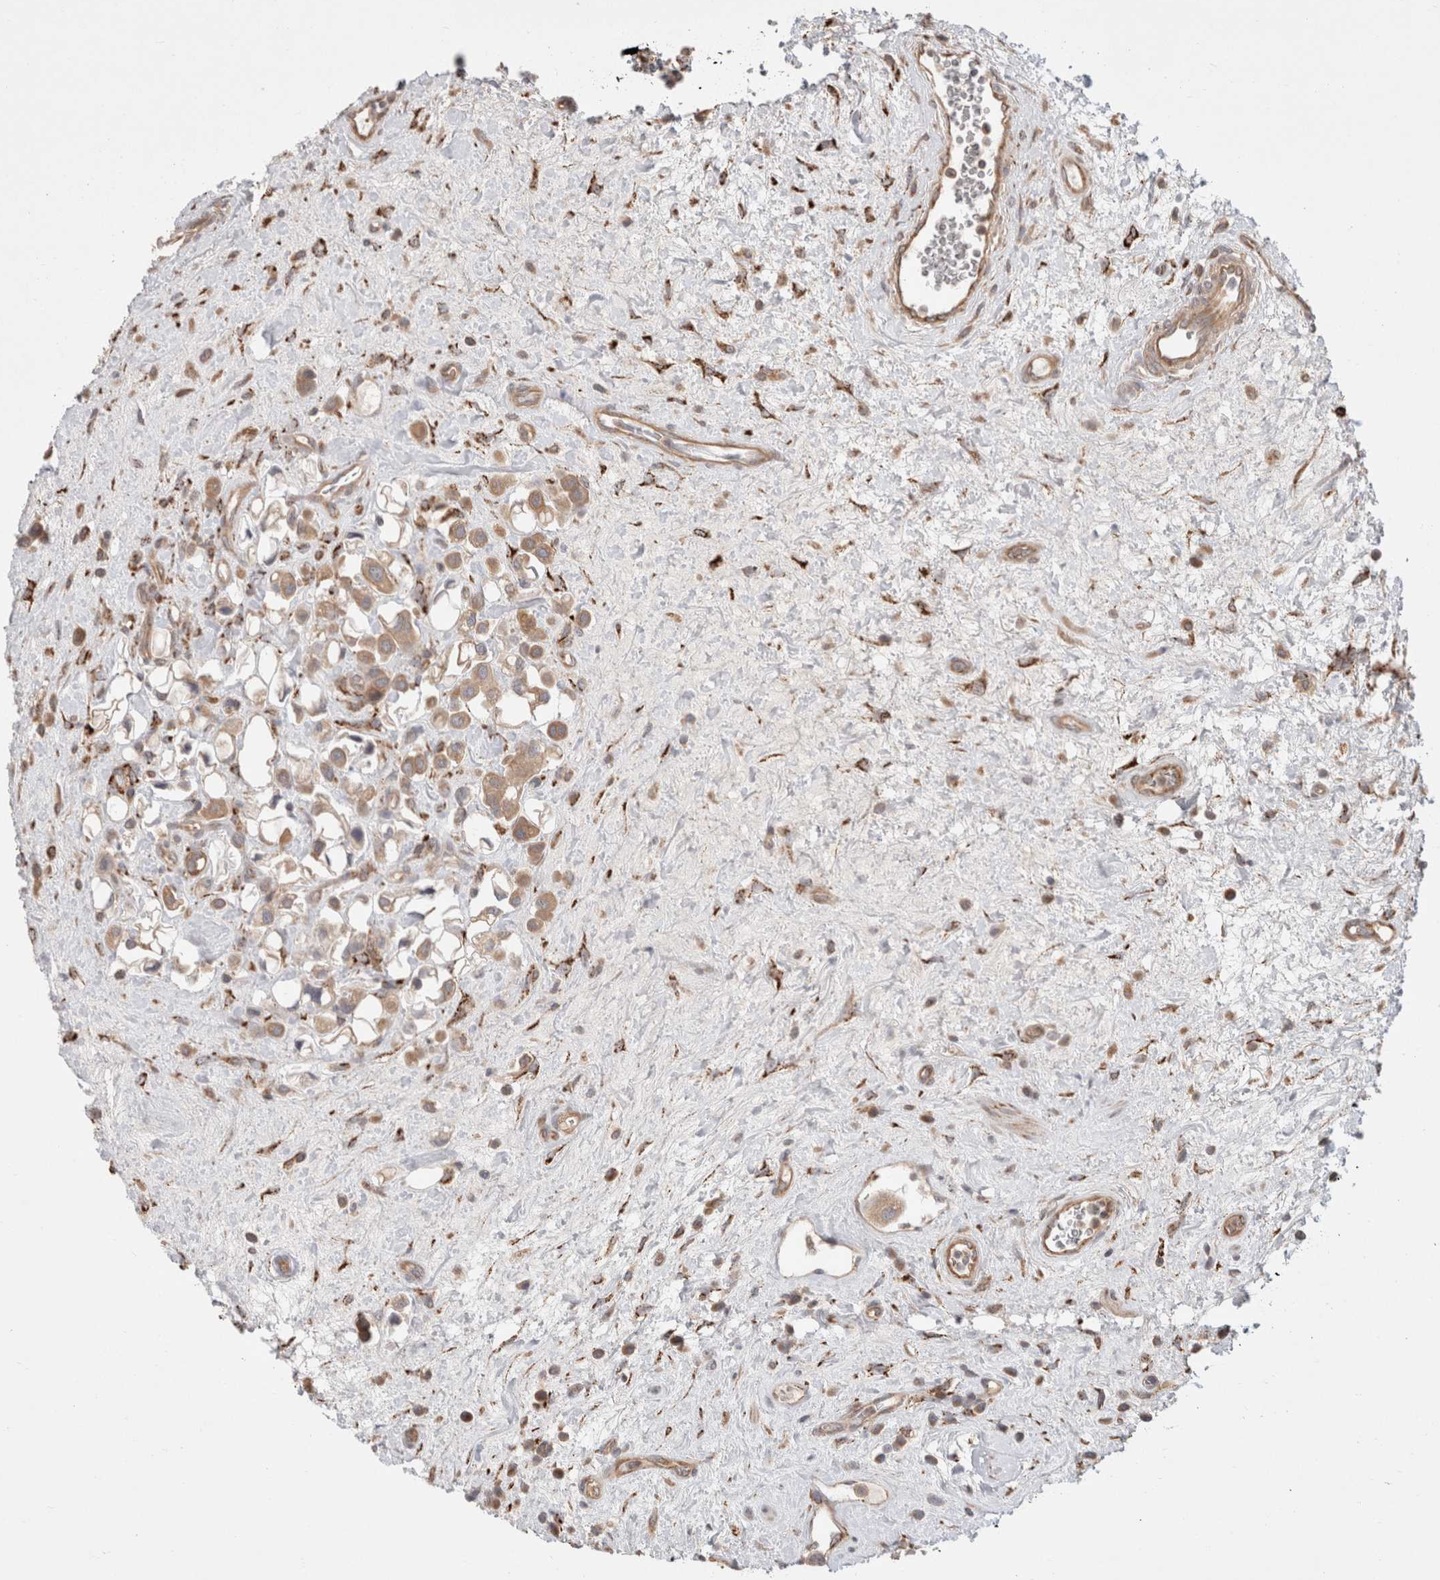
{"staining": {"intensity": "moderate", "quantity": ">75%", "location": "cytoplasmic/membranous"}, "tissue": "urothelial cancer", "cell_type": "Tumor cells", "image_type": "cancer", "snomed": [{"axis": "morphology", "description": "Urothelial carcinoma, High grade"}, {"axis": "topography", "description": "Urinary bladder"}], "caption": "Immunohistochemical staining of high-grade urothelial carcinoma displays medium levels of moderate cytoplasmic/membranous protein staining in approximately >75% of tumor cells.", "gene": "HROB", "patient": {"sex": "male", "age": 50}}